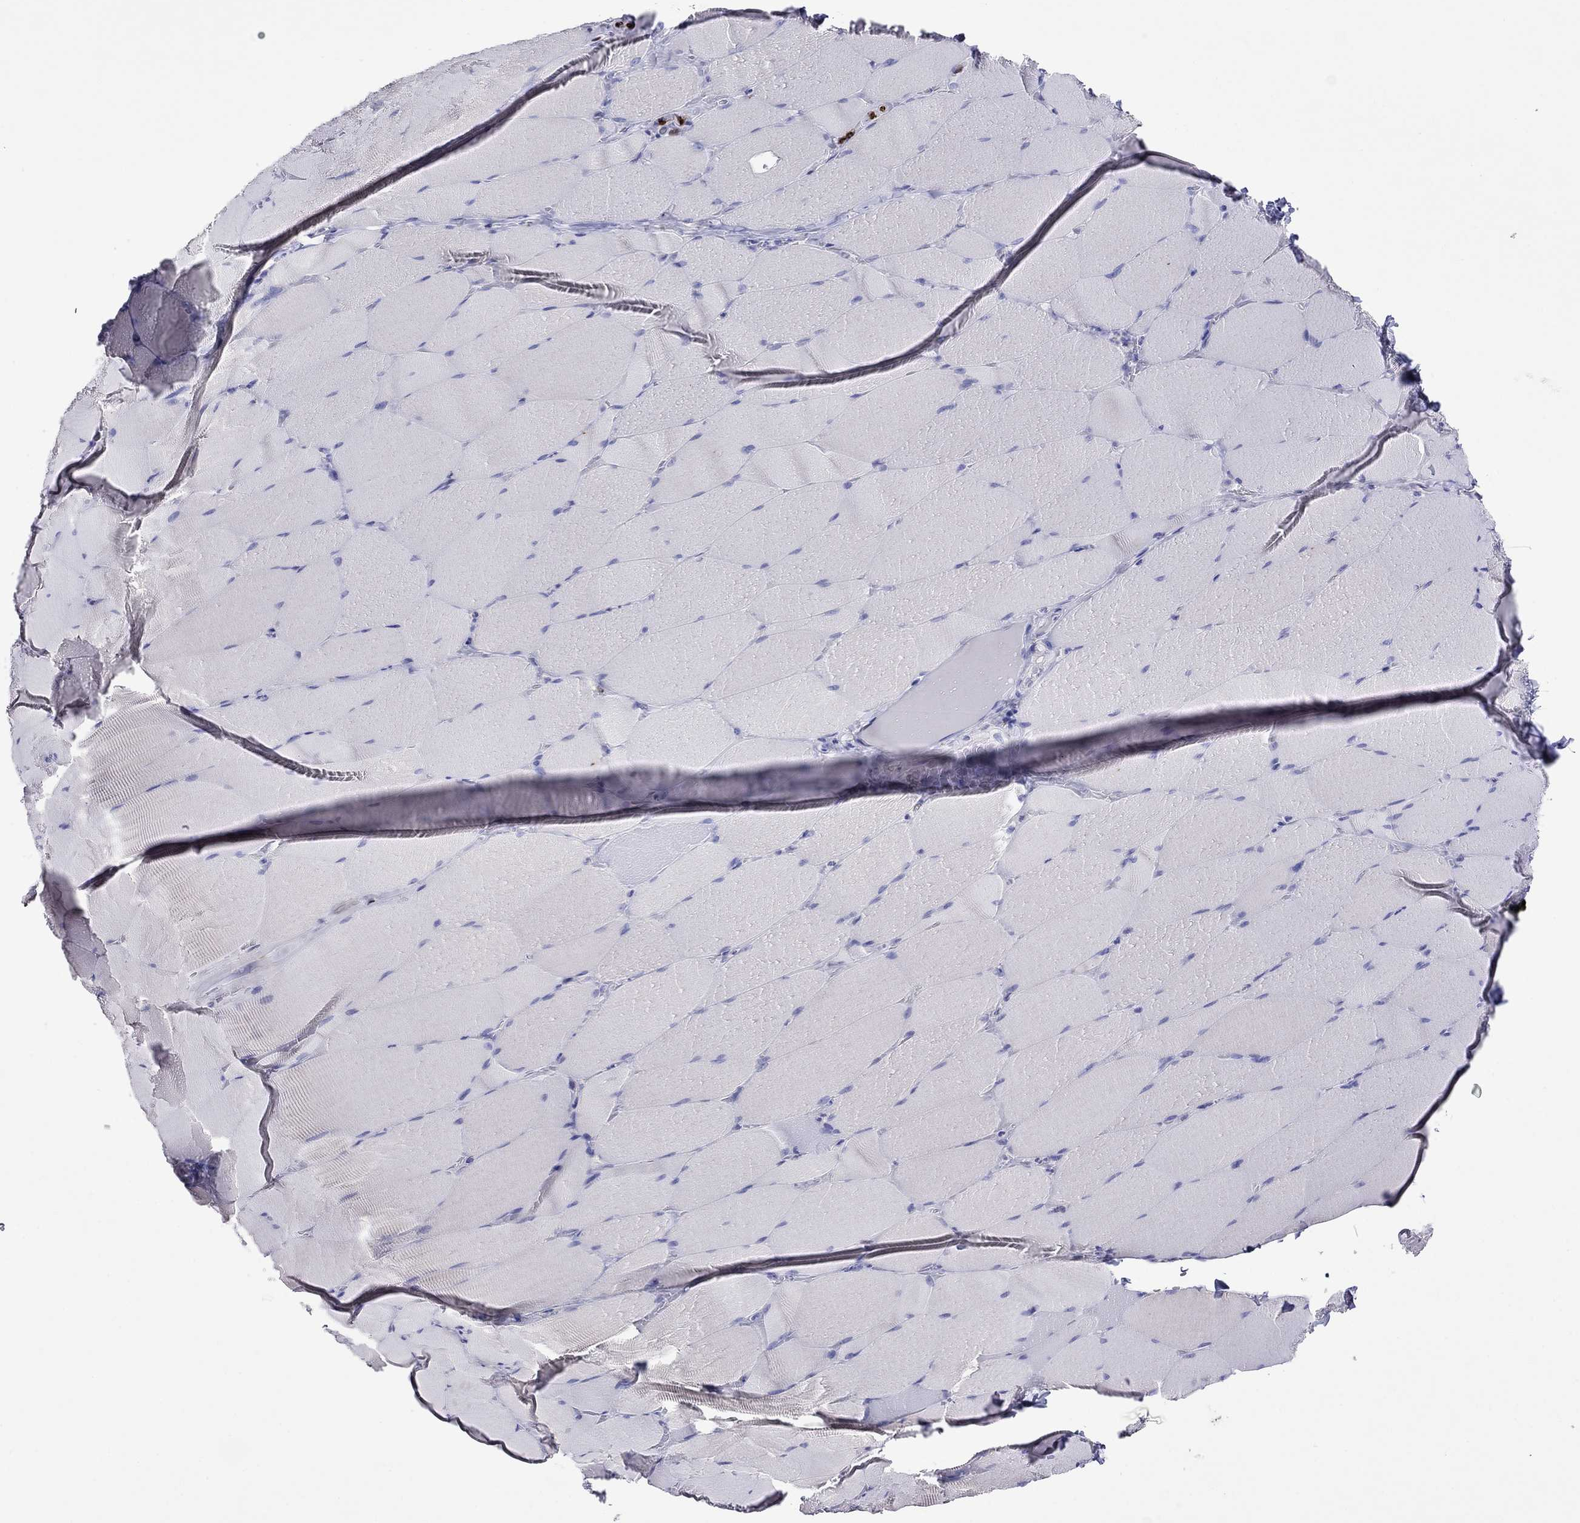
{"staining": {"intensity": "negative", "quantity": "none", "location": "none"}, "tissue": "skeletal muscle", "cell_type": "Myocytes", "image_type": "normal", "snomed": [{"axis": "morphology", "description": "Normal tissue, NOS"}, {"axis": "topography", "description": "Skeletal muscle"}], "caption": "High power microscopy micrograph of an immunohistochemistry photomicrograph of unremarkable skeletal muscle, revealing no significant positivity in myocytes.", "gene": "MPZ", "patient": {"sex": "male", "age": 56}}